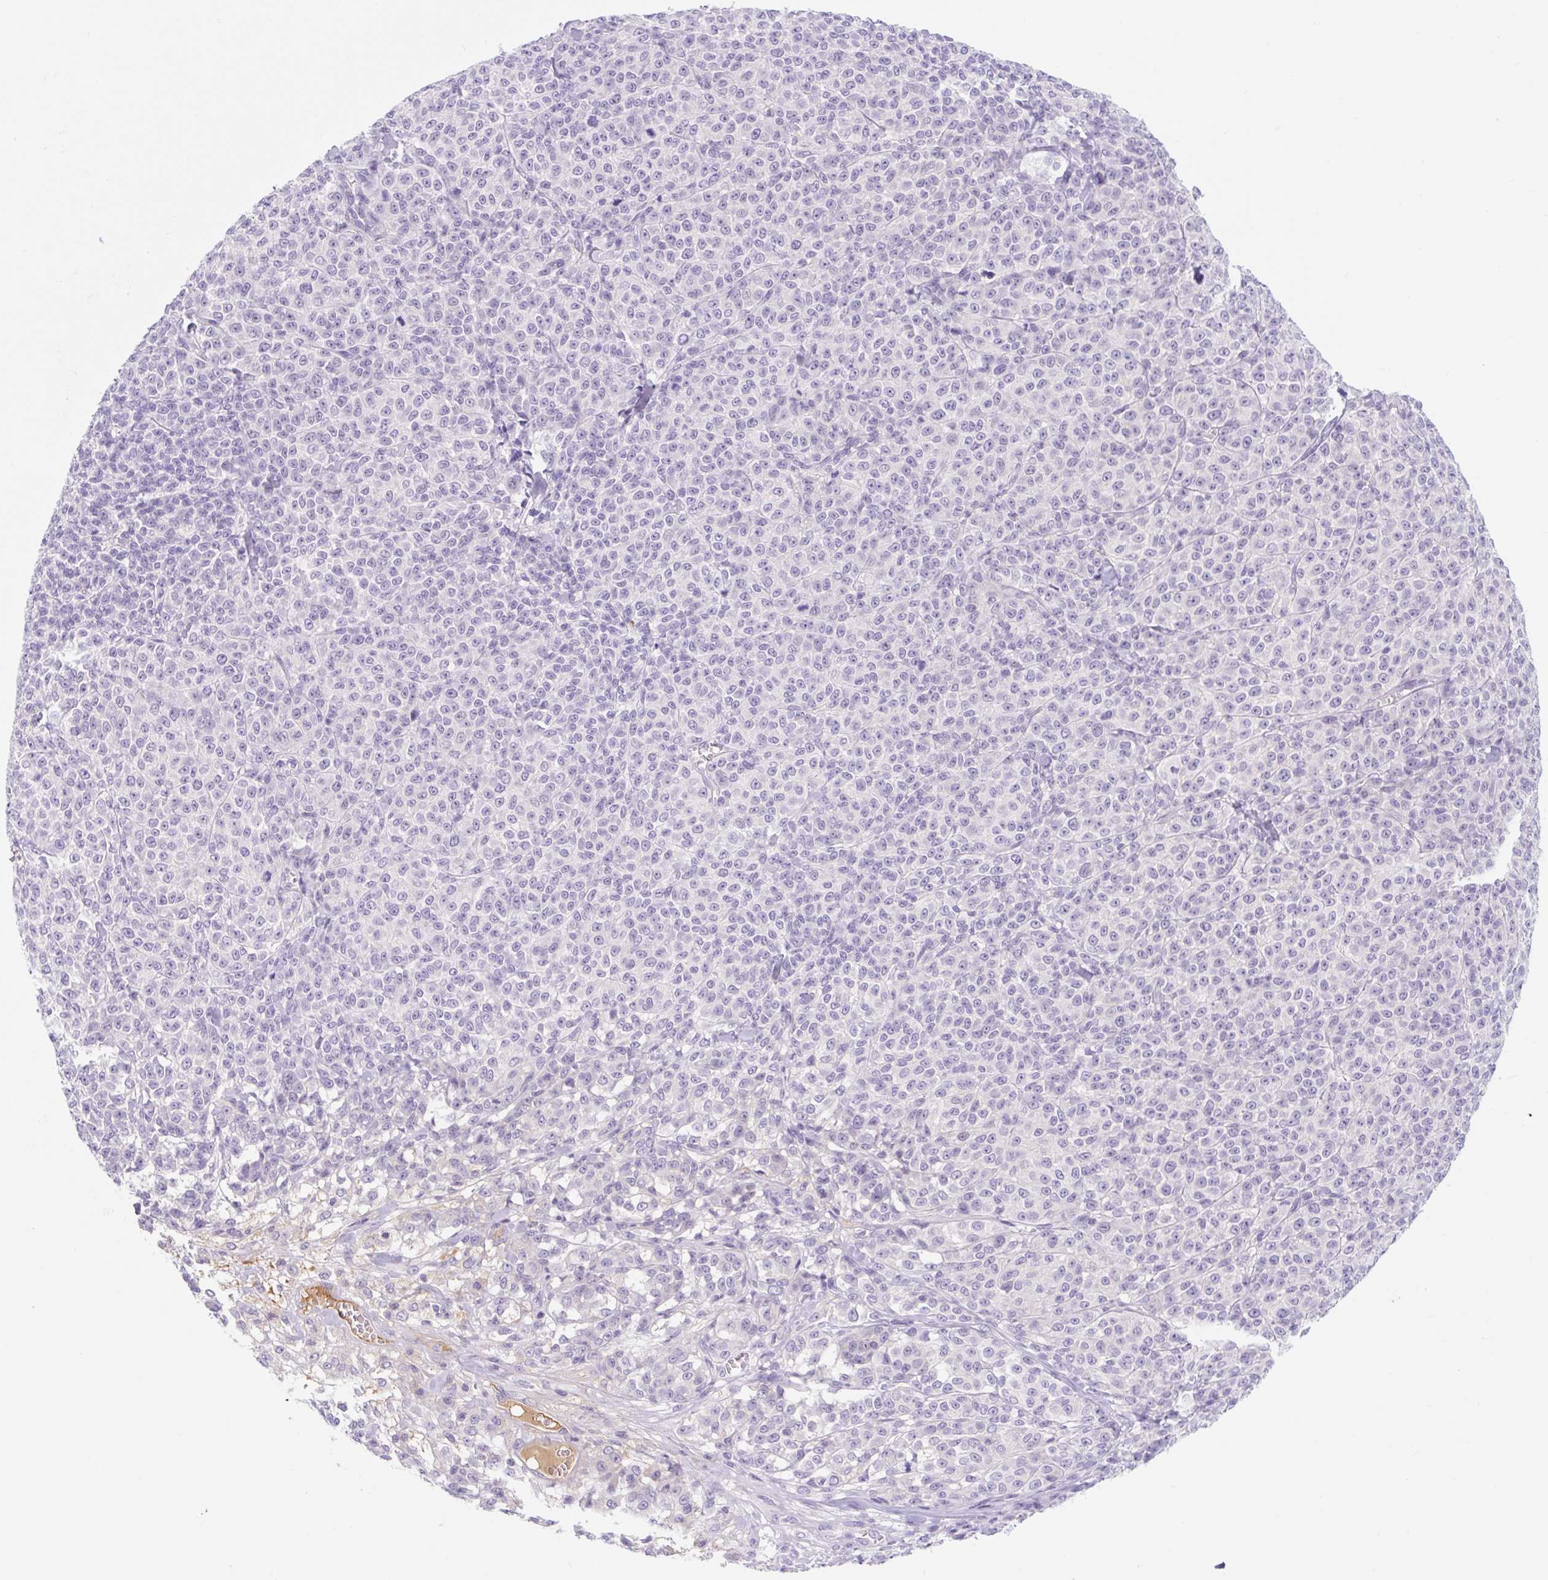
{"staining": {"intensity": "negative", "quantity": "none", "location": "none"}, "tissue": "melanoma", "cell_type": "Tumor cells", "image_type": "cancer", "snomed": [{"axis": "morphology", "description": "Normal tissue, NOS"}, {"axis": "morphology", "description": "Malignant melanoma, NOS"}, {"axis": "topography", "description": "Skin"}], "caption": "Immunohistochemistry histopathology image of neoplastic tissue: melanoma stained with DAB exhibits no significant protein staining in tumor cells.", "gene": "SLC28A1", "patient": {"sex": "female", "age": 34}}